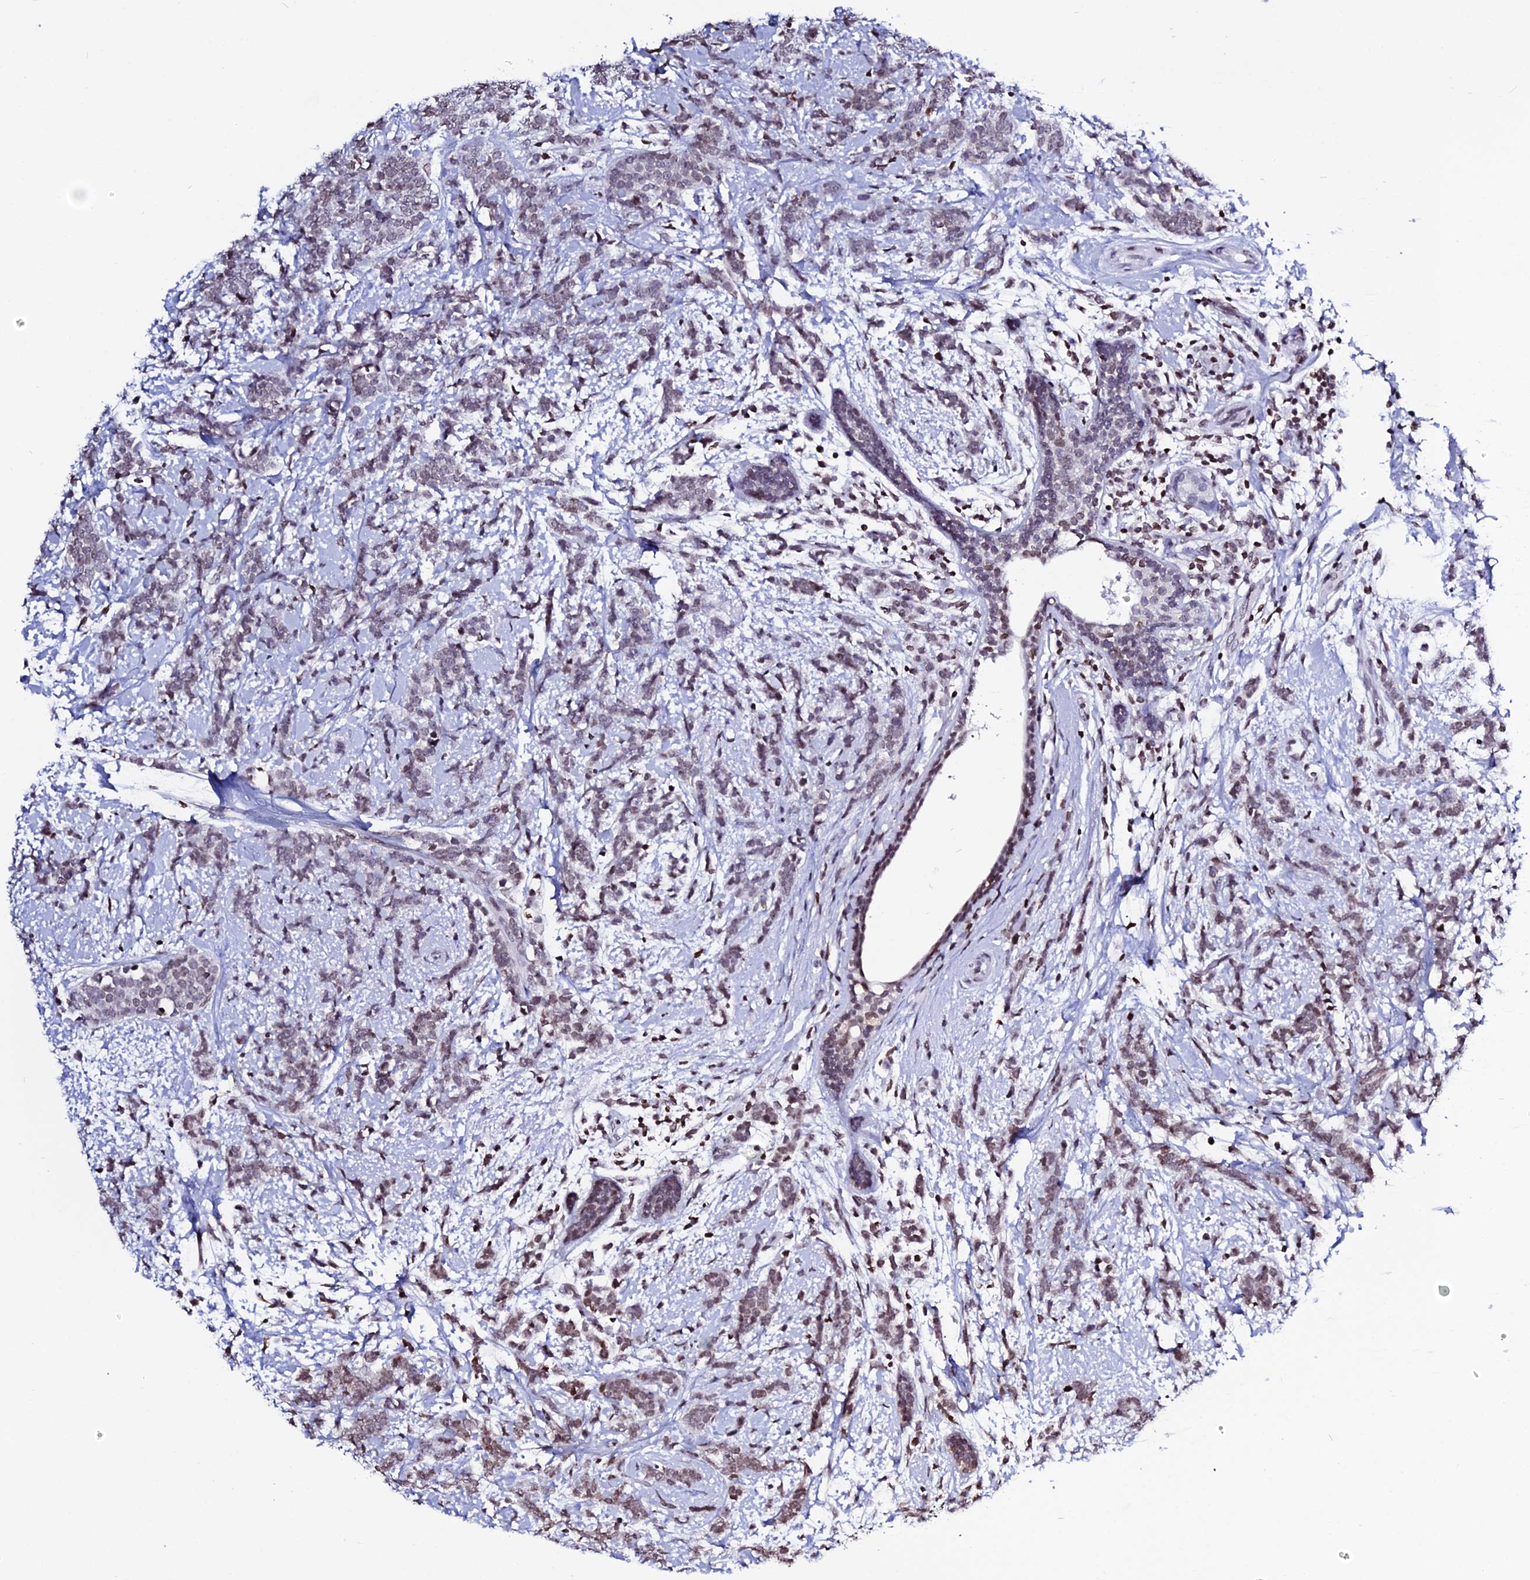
{"staining": {"intensity": "weak", "quantity": ">75%", "location": "nuclear"}, "tissue": "breast cancer", "cell_type": "Tumor cells", "image_type": "cancer", "snomed": [{"axis": "morphology", "description": "Lobular carcinoma"}, {"axis": "topography", "description": "Breast"}], "caption": "Immunohistochemistry (IHC) image of breast cancer stained for a protein (brown), which demonstrates low levels of weak nuclear positivity in approximately >75% of tumor cells.", "gene": "MACROH2A2", "patient": {"sex": "female", "age": 58}}